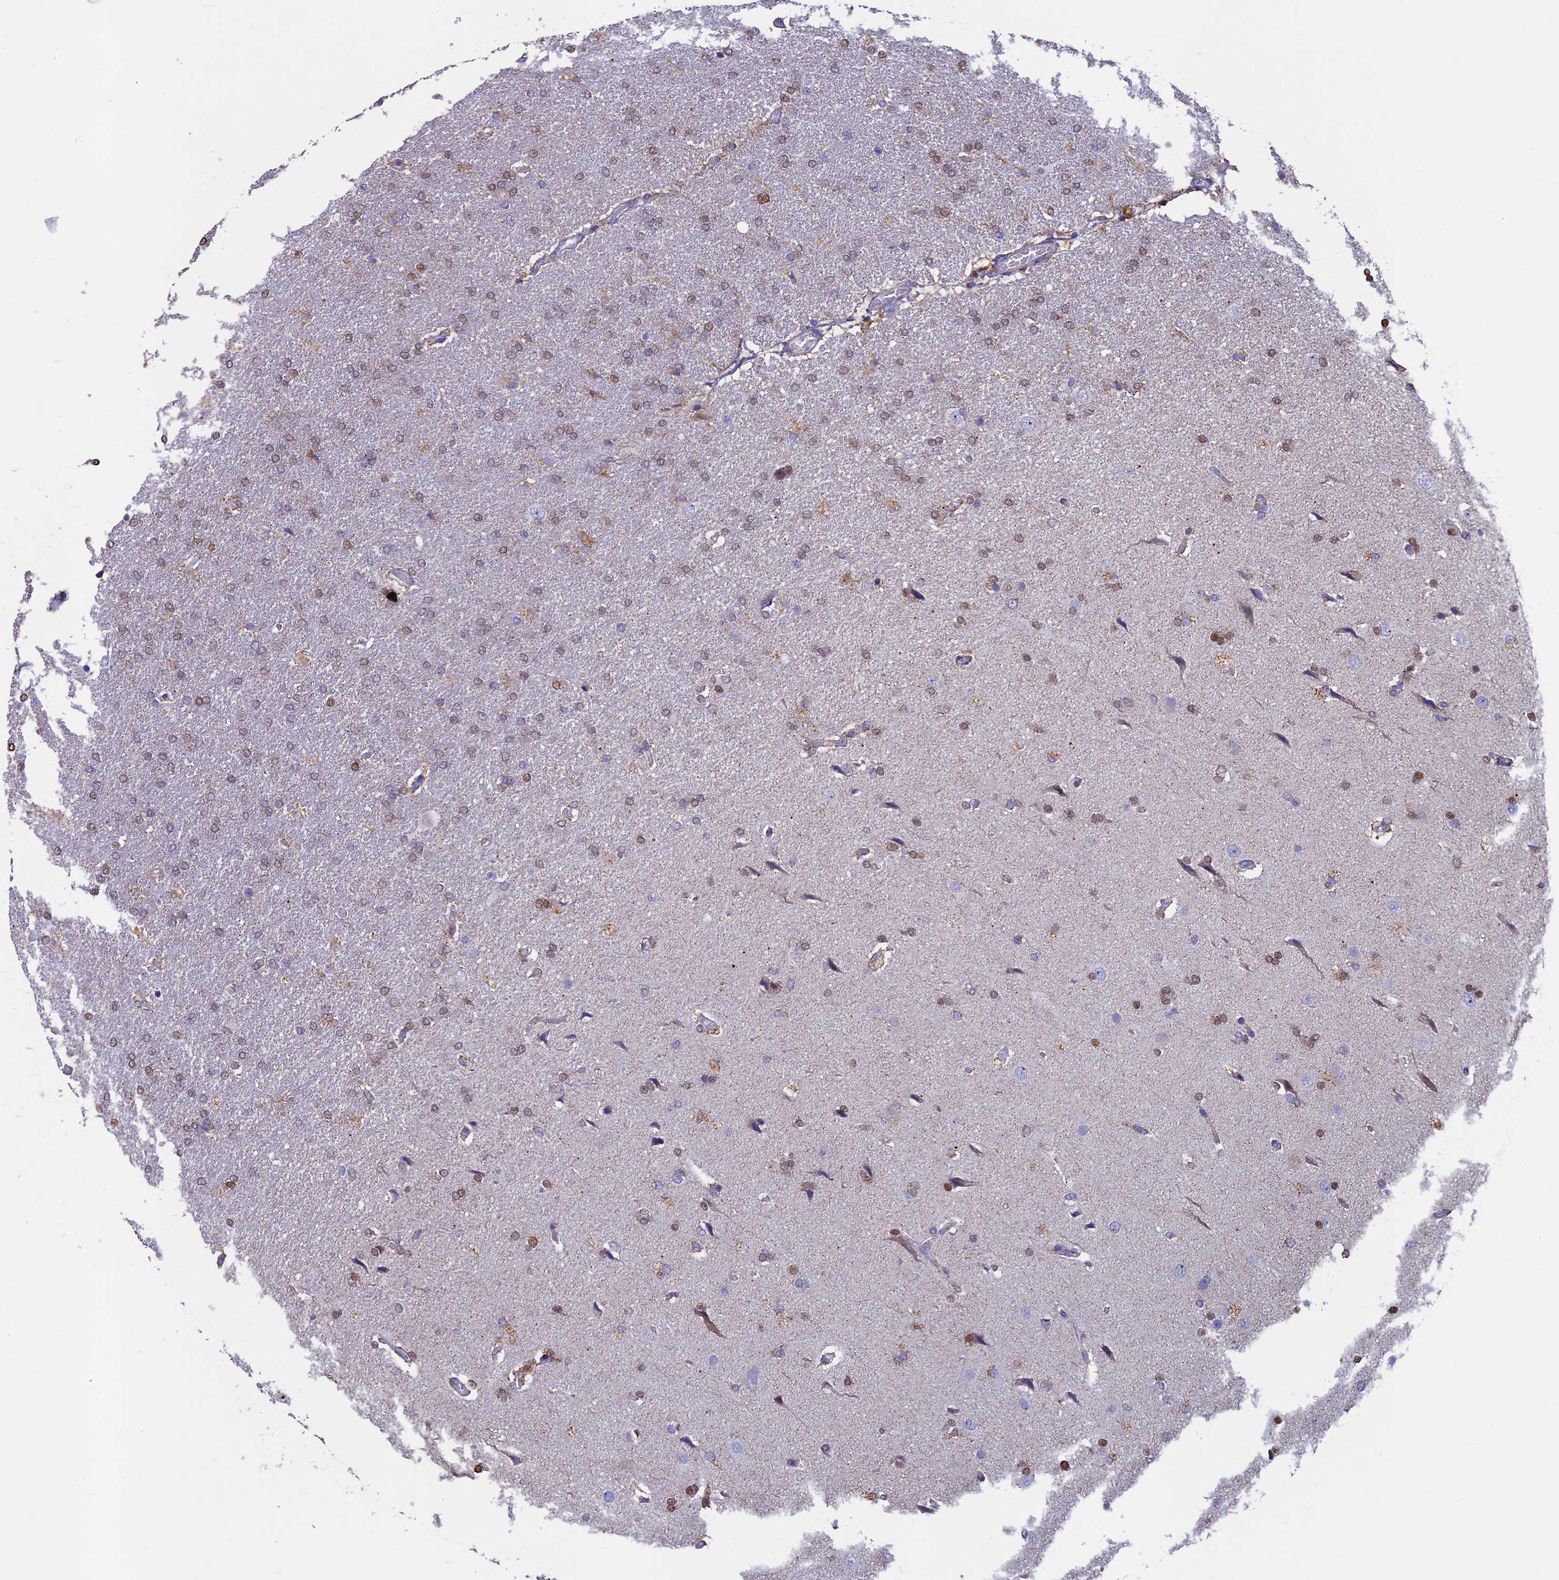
{"staining": {"intensity": "weak", "quantity": "<25%", "location": "nuclear"}, "tissue": "glioma", "cell_type": "Tumor cells", "image_type": "cancer", "snomed": [{"axis": "morphology", "description": "Glioma, malignant, High grade"}, {"axis": "topography", "description": "Brain"}], "caption": "Tumor cells show no significant positivity in malignant glioma (high-grade). The staining was performed using DAB (3,3'-diaminobenzidine) to visualize the protein expression in brown, while the nuclei were stained in blue with hematoxylin (Magnification: 20x).", "gene": "ACSS1", "patient": {"sex": "male", "age": 72}}